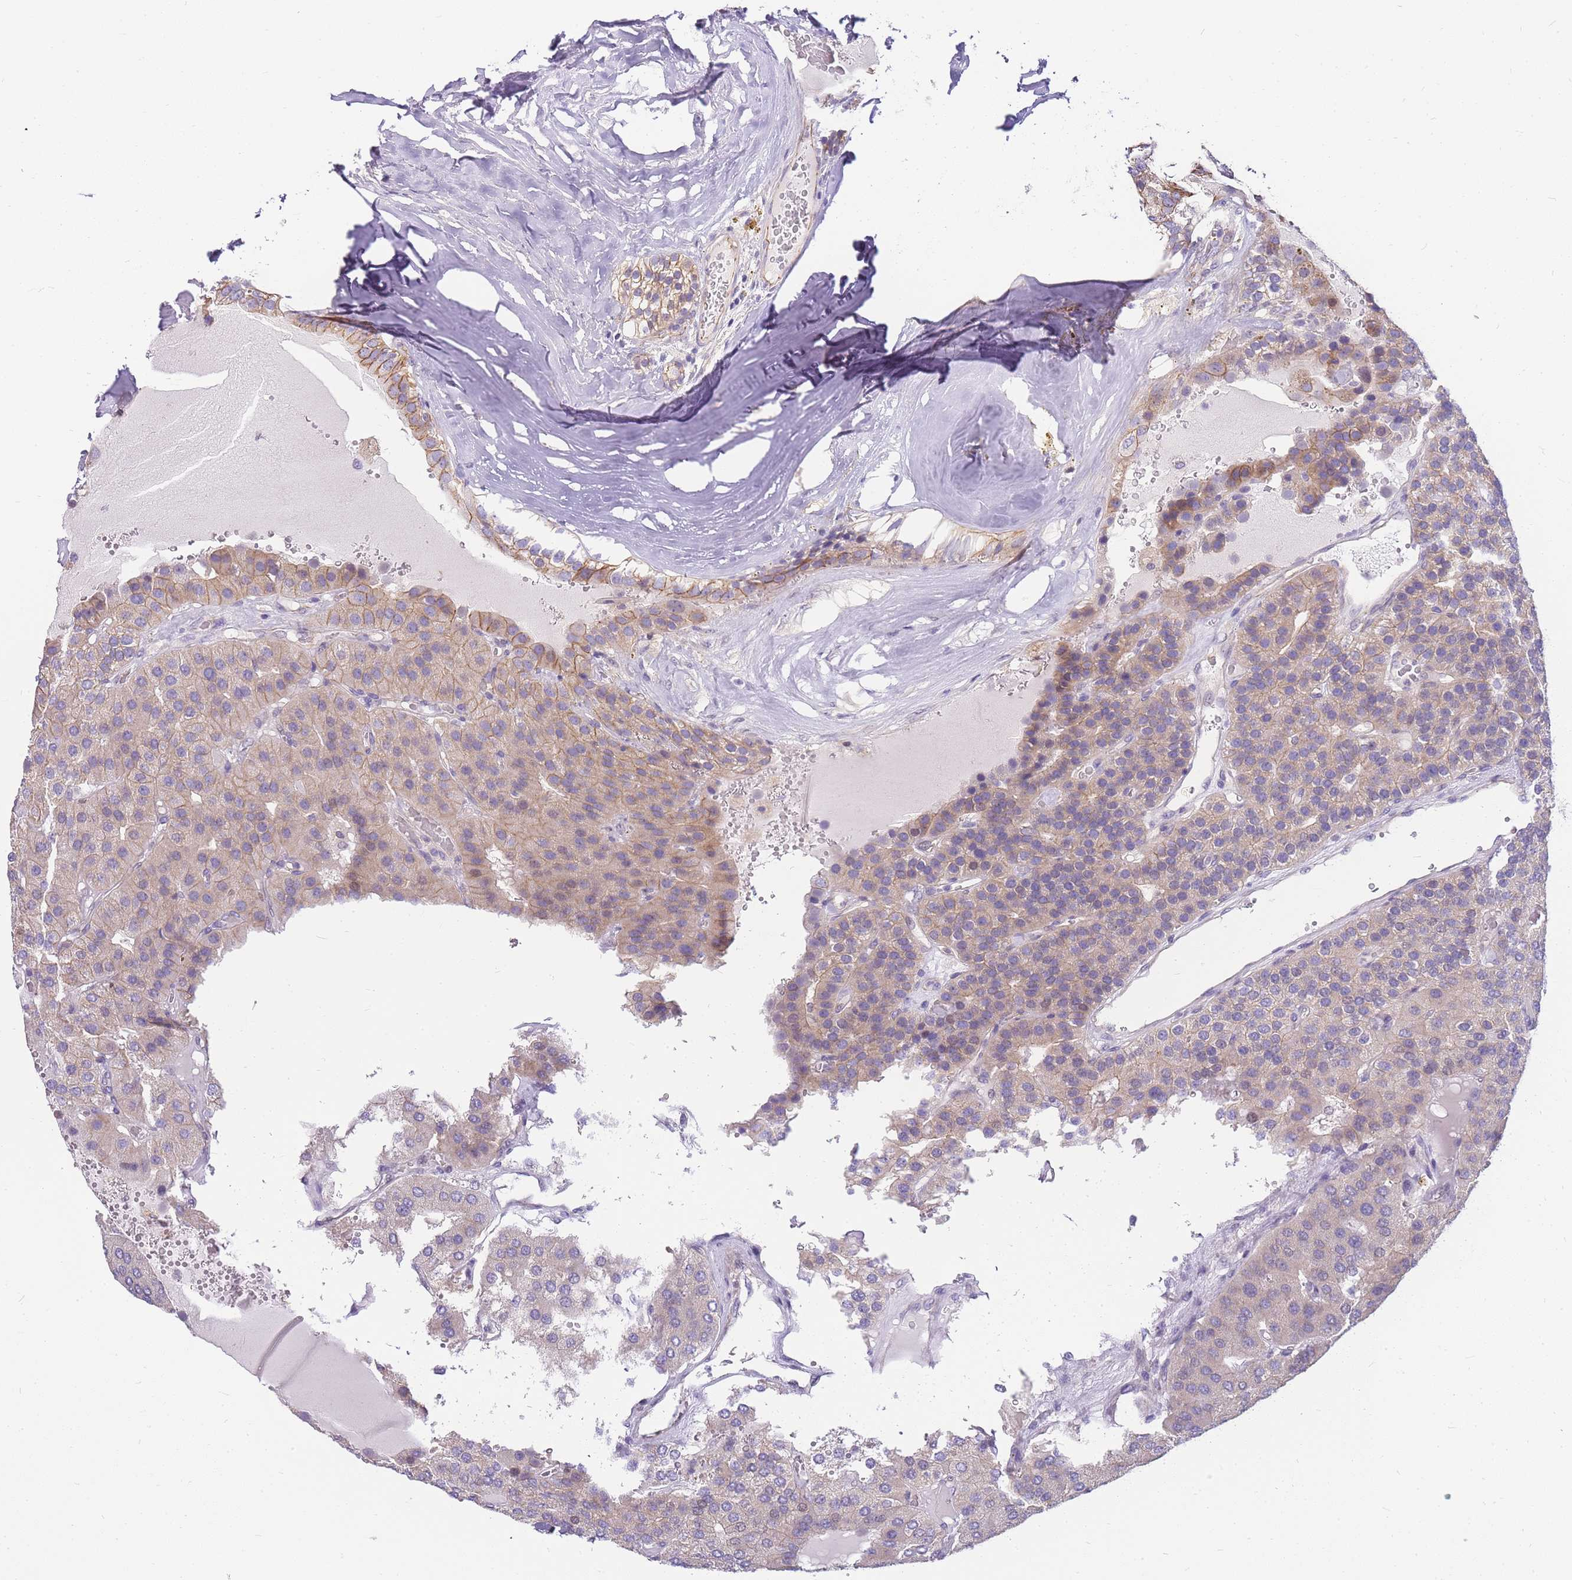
{"staining": {"intensity": "weak", "quantity": "25%-75%", "location": "cytoplasmic/membranous"}, "tissue": "parathyroid gland", "cell_type": "Glandular cells", "image_type": "normal", "snomed": [{"axis": "morphology", "description": "Normal tissue, NOS"}, {"axis": "morphology", "description": "Adenoma, NOS"}, {"axis": "topography", "description": "Parathyroid gland"}], "caption": "A brown stain labels weak cytoplasmic/membranous staining of a protein in glandular cells of benign human parathyroid gland. (DAB = brown stain, brightfield microscopy at high magnification).", "gene": "CLBA1", "patient": {"sex": "female", "age": 86}}